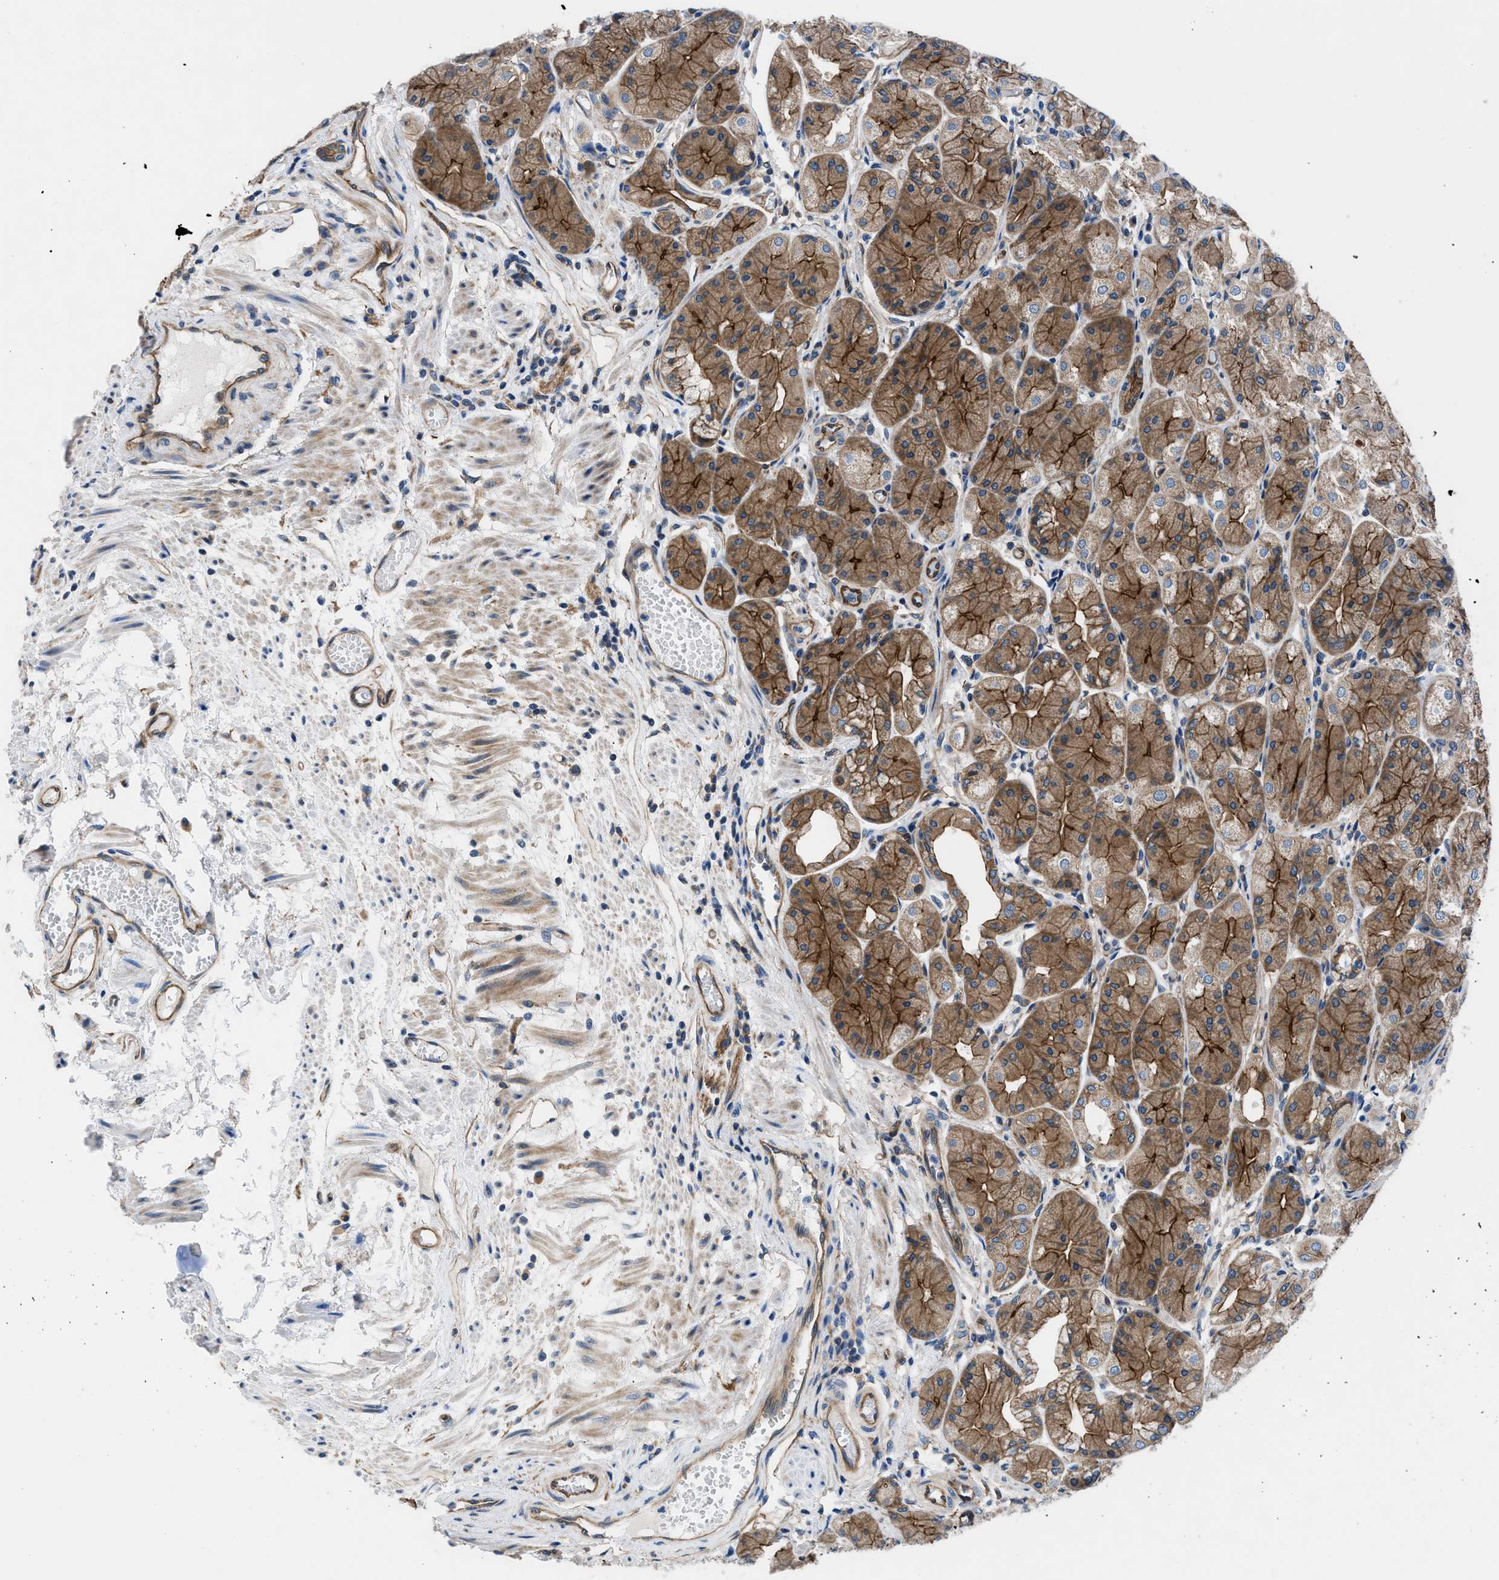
{"staining": {"intensity": "strong", "quantity": ">75%", "location": "cytoplasmic/membranous"}, "tissue": "stomach", "cell_type": "Glandular cells", "image_type": "normal", "snomed": [{"axis": "morphology", "description": "Normal tissue, NOS"}, {"axis": "topography", "description": "Stomach, upper"}], "caption": "Stomach stained with DAB (3,3'-diaminobenzidine) immunohistochemistry (IHC) reveals high levels of strong cytoplasmic/membranous expression in about >75% of glandular cells. (DAB IHC, brown staining for protein, blue staining for nuclei).", "gene": "TRIP4", "patient": {"sex": "male", "age": 72}}